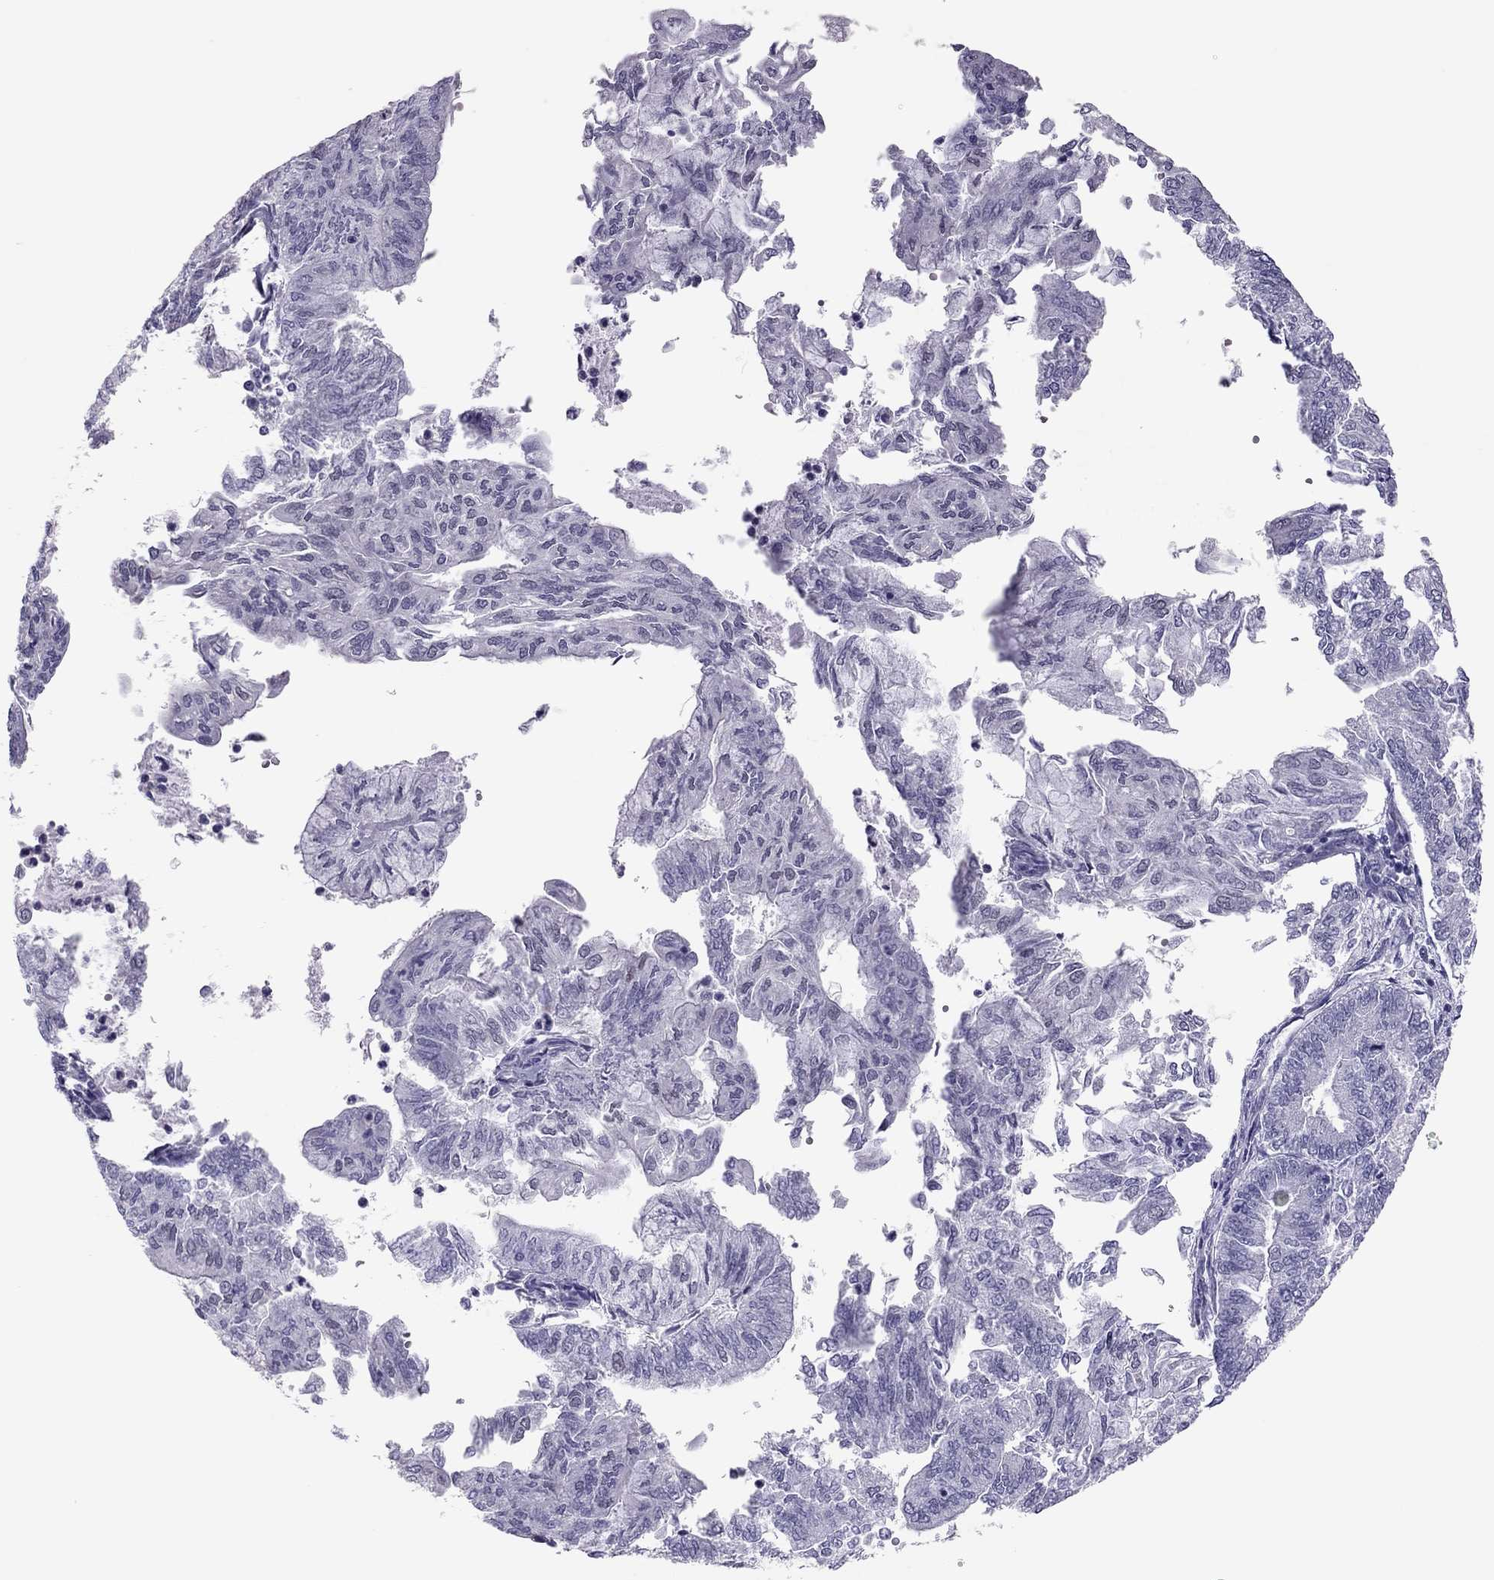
{"staining": {"intensity": "negative", "quantity": "none", "location": "none"}, "tissue": "endometrial cancer", "cell_type": "Tumor cells", "image_type": "cancer", "snomed": [{"axis": "morphology", "description": "Adenocarcinoma, NOS"}, {"axis": "topography", "description": "Endometrium"}], "caption": "High power microscopy image of an IHC photomicrograph of endometrial cancer (adenocarcinoma), revealing no significant staining in tumor cells.", "gene": "PHOX2A", "patient": {"sex": "female", "age": 59}}